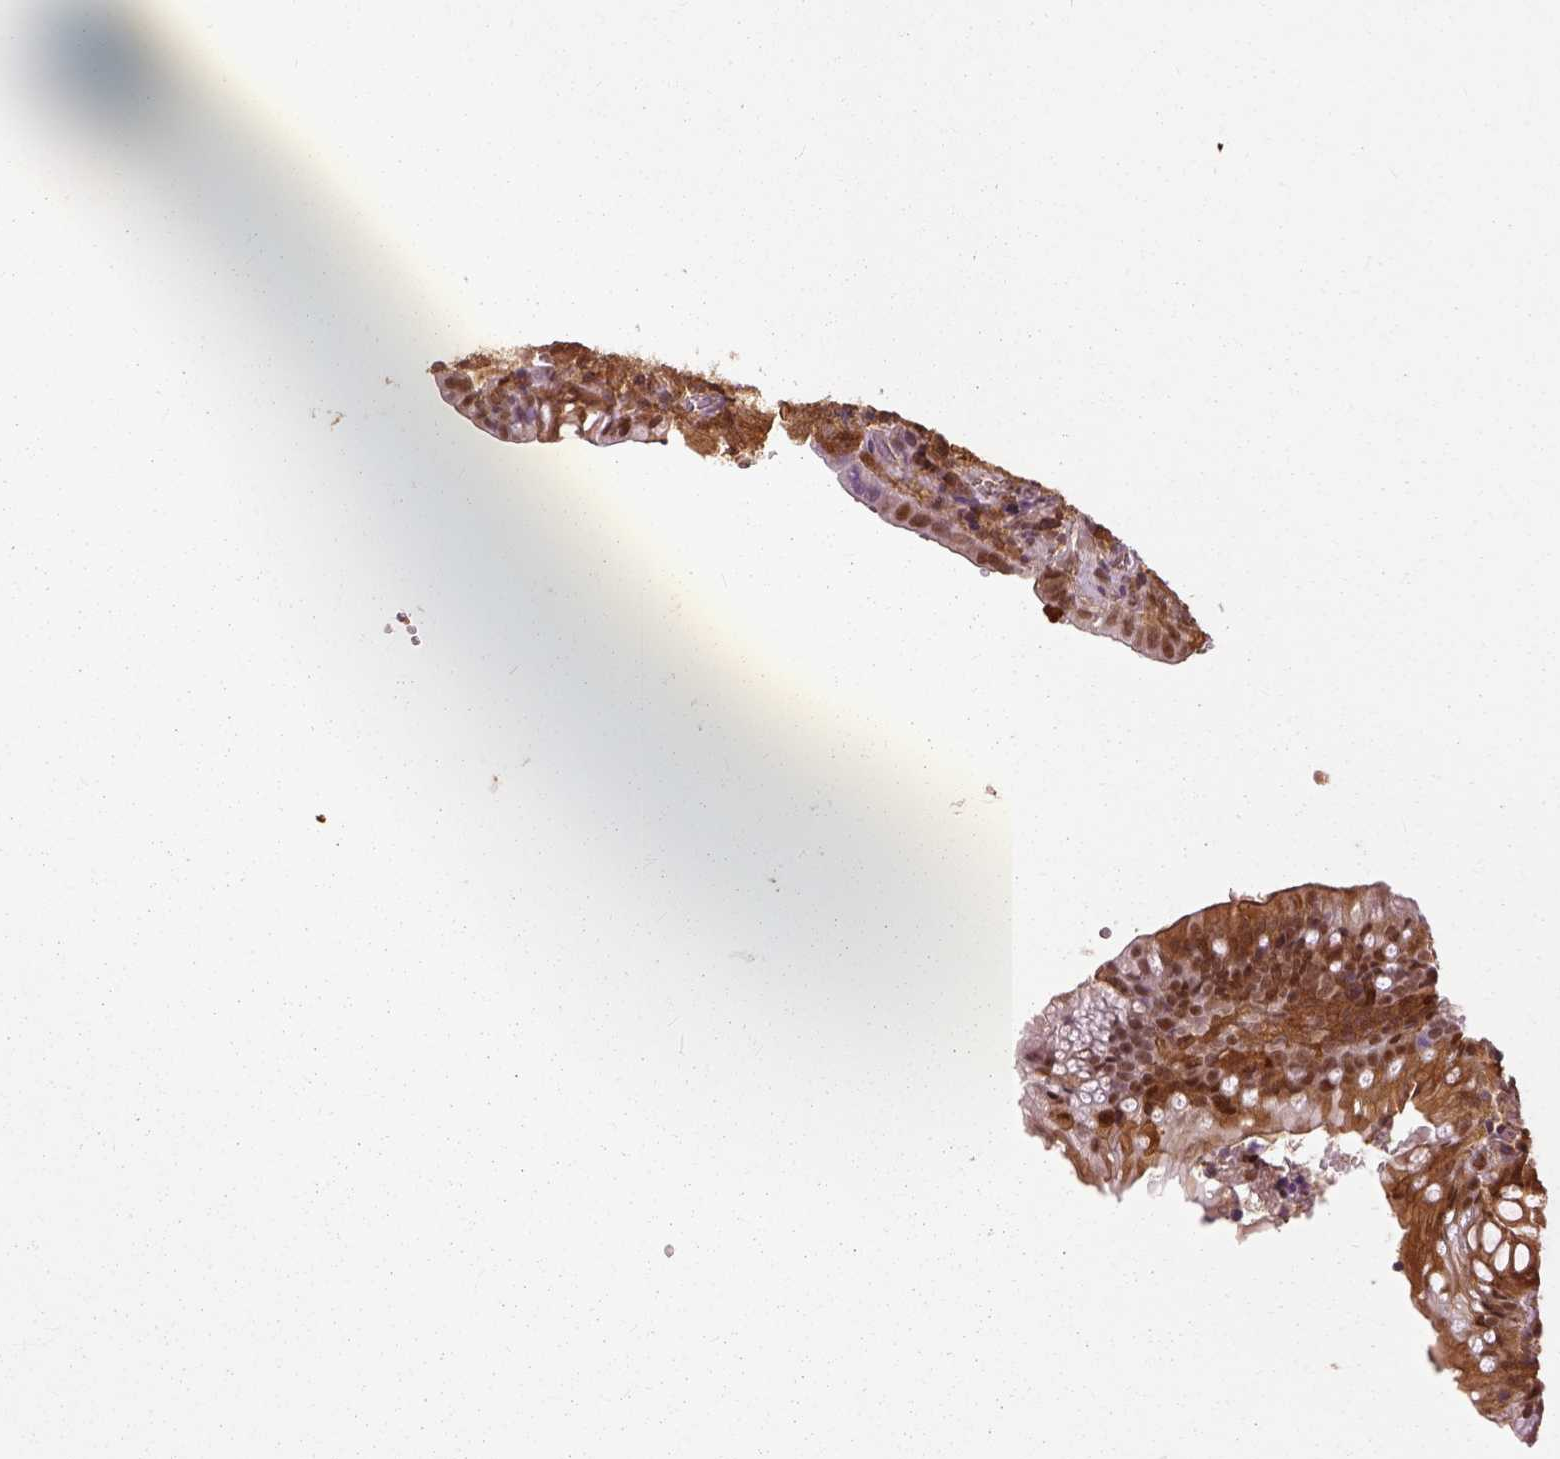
{"staining": {"intensity": "moderate", "quantity": ">75%", "location": "cytoplasmic/membranous,nuclear"}, "tissue": "colorectal cancer", "cell_type": "Tumor cells", "image_type": "cancer", "snomed": [{"axis": "morphology", "description": "Adenocarcinoma, NOS"}, {"axis": "topography", "description": "Colon"}], "caption": "Protein staining of adenocarcinoma (colorectal) tissue shows moderate cytoplasmic/membranous and nuclear positivity in approximately >75% of tumor cells.", "gene": "GPI", "patient": {"sex": "male", "age": 67}}